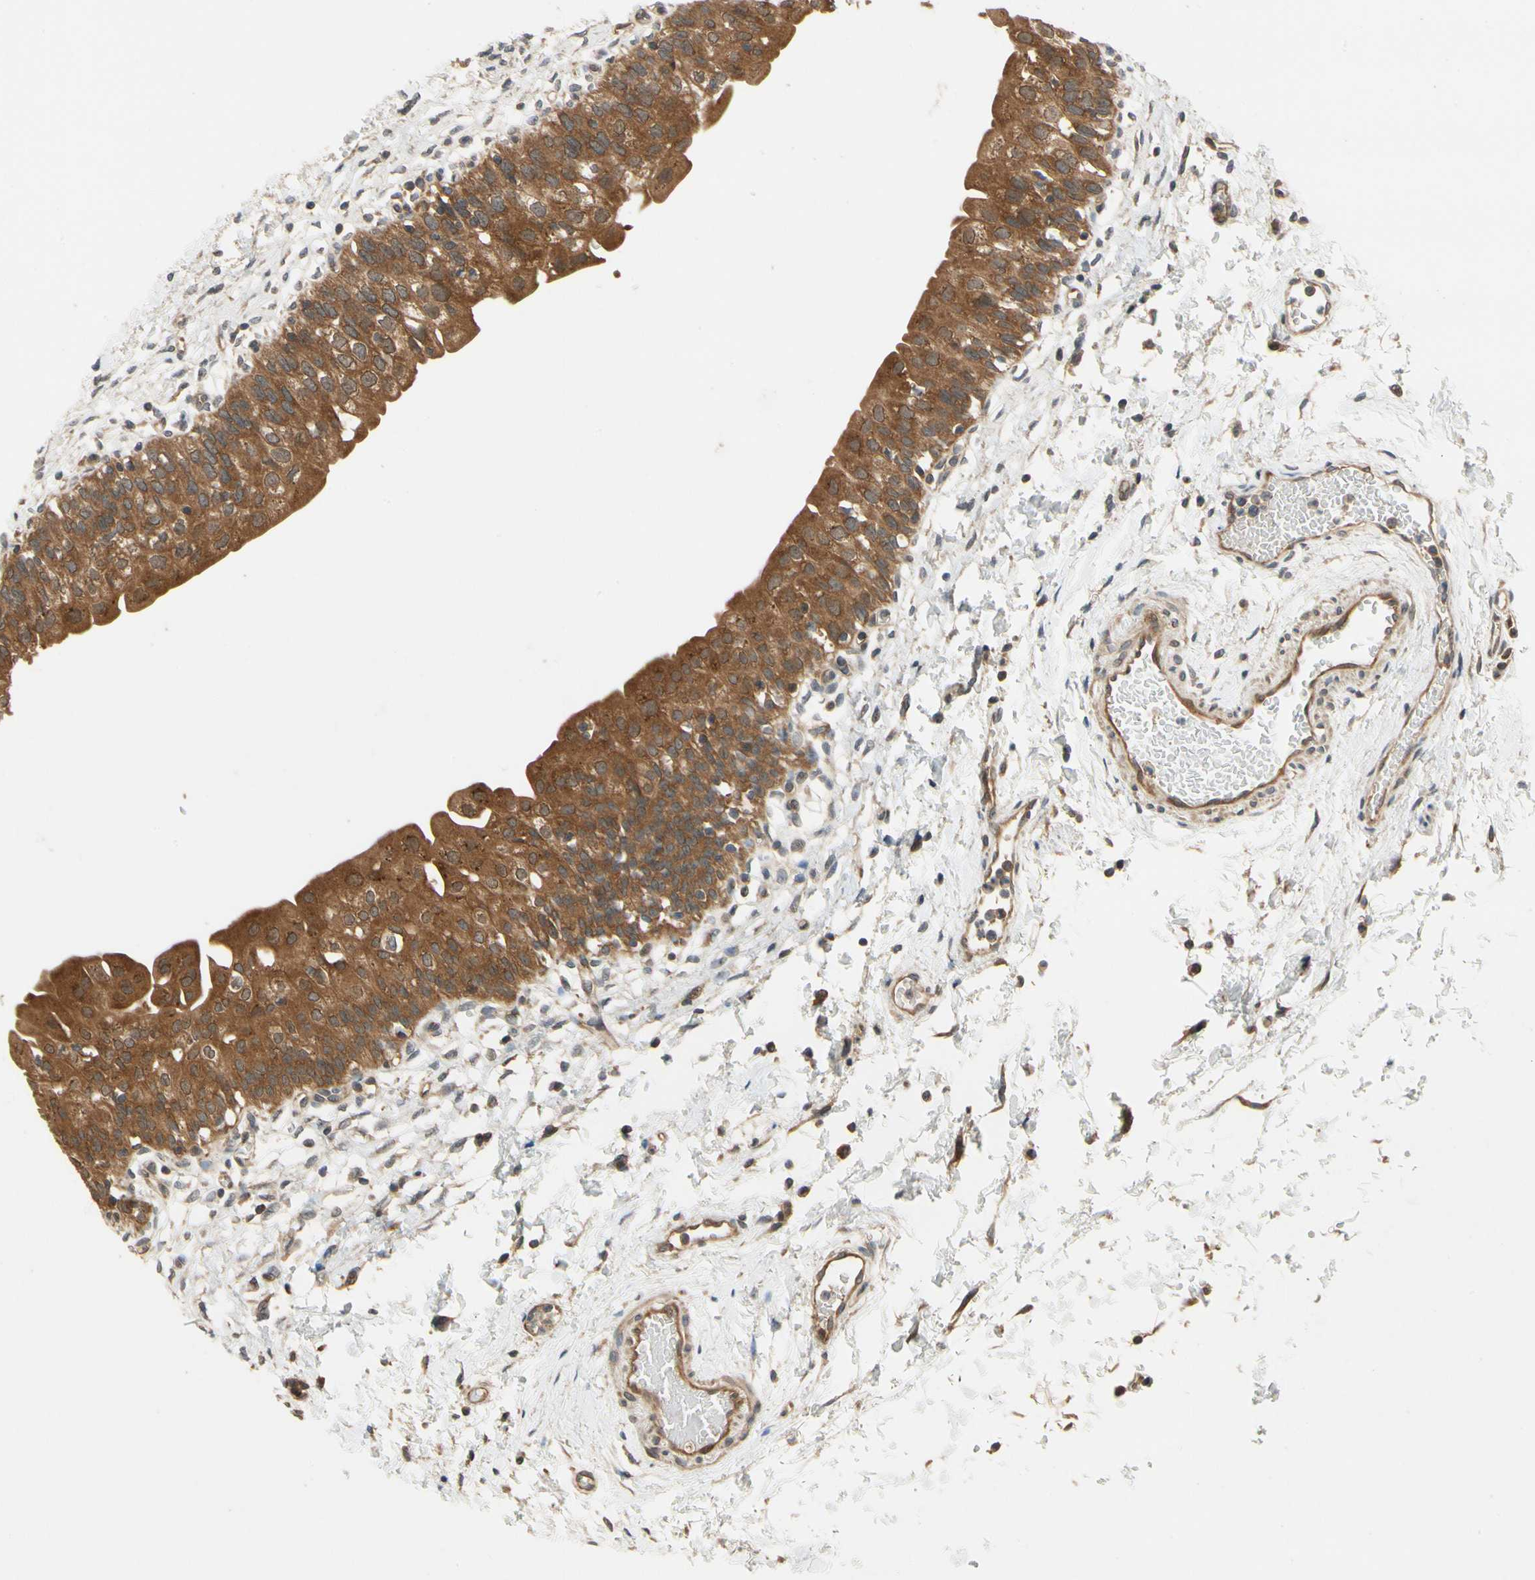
{"staining": {"intensity": "strong", "quantity": ">75%", "location": "cytoplasmic/membranous"}, "tissue": "urinary bladder", "cell_type": "Urothelial cells", "image_type": "normal", "snomed": [{"axis": "morphology", "description": "Normal tissue, NOS"}, {"axis": "topography", "description": "Urinary bladder"}], "caption": "Strong cytoplasmic/membranous protein staining is present in approximately >75% of urothelial cells in urinary bladder.", "gene": "TDRP", "patient": {"sex": "male", "age": 55}}